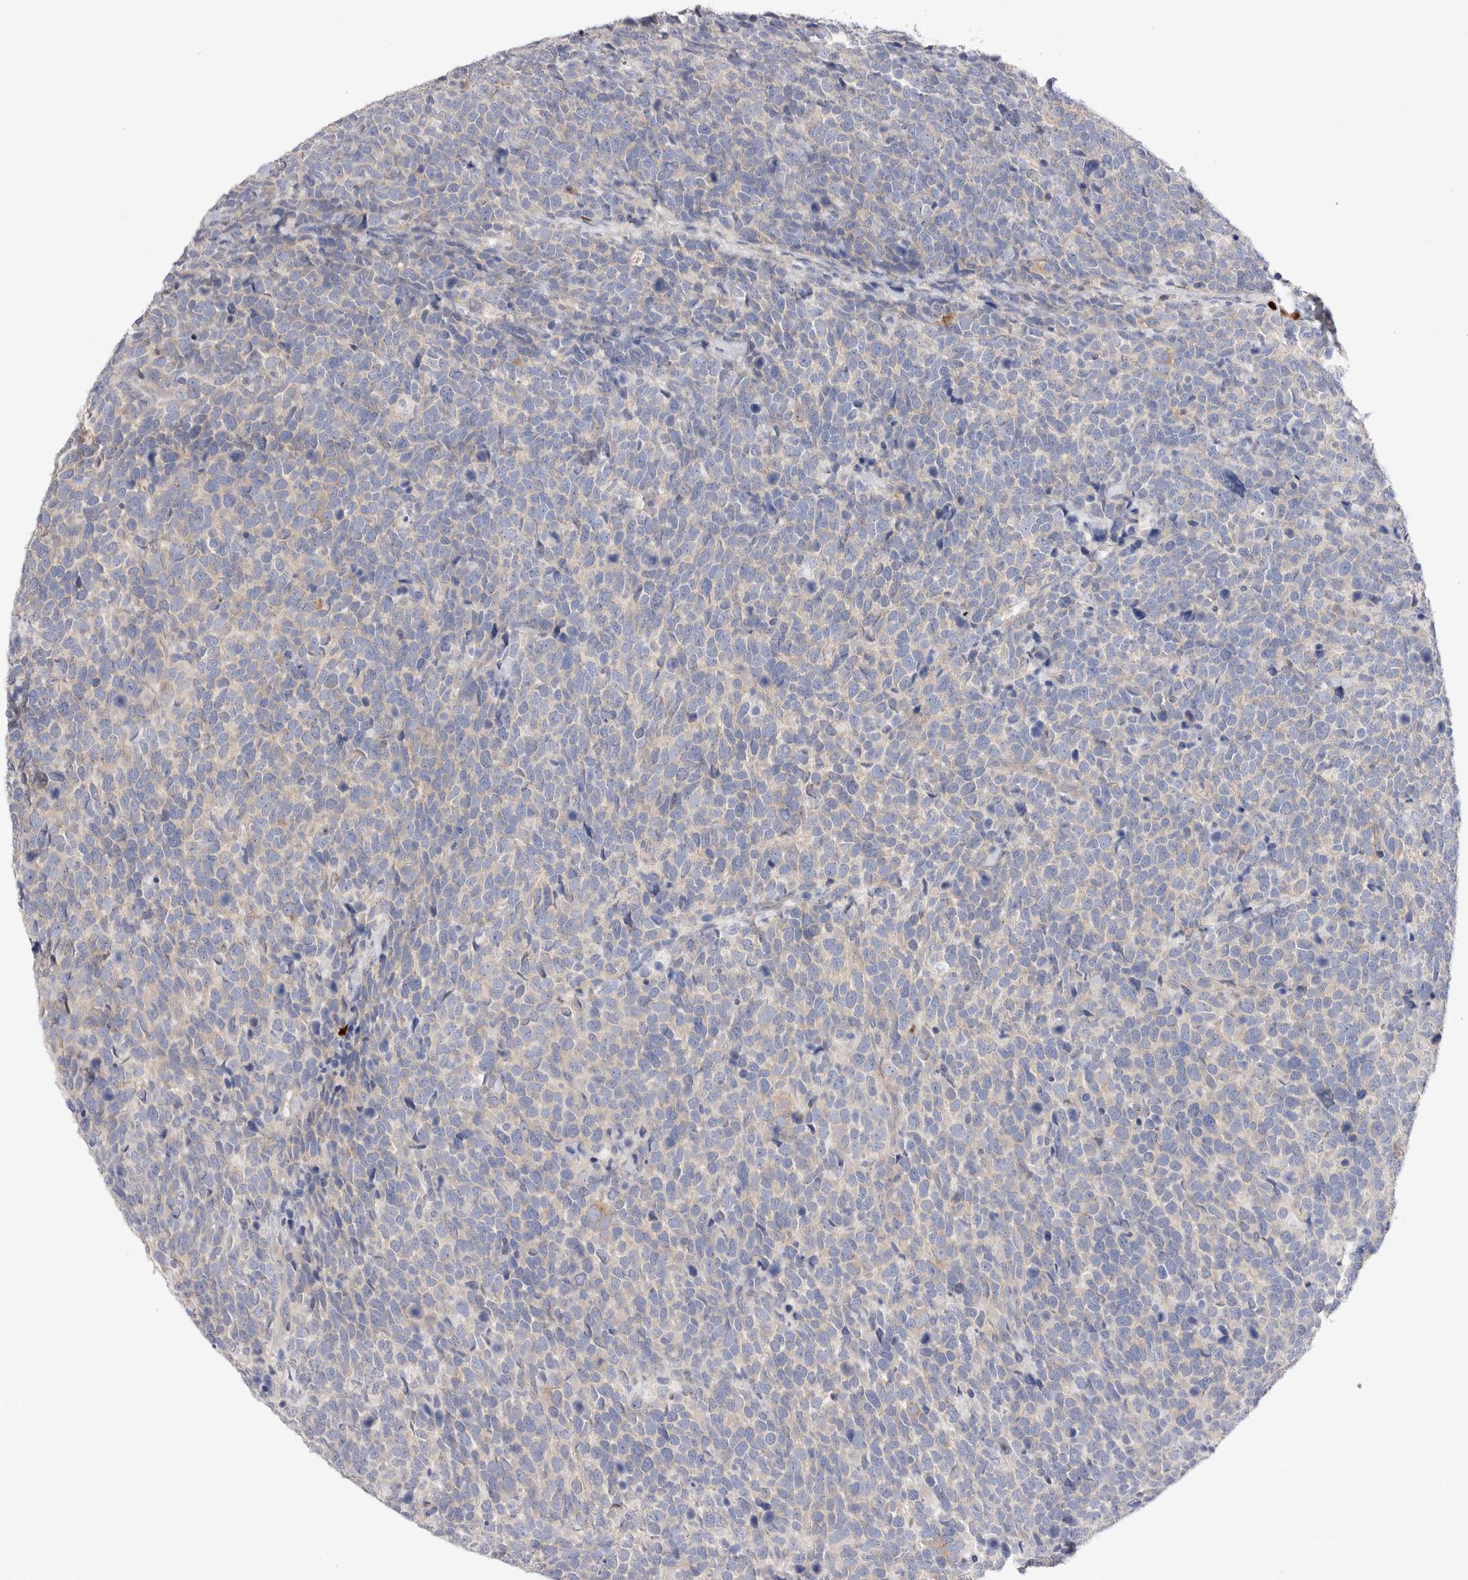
{"staining": {"intensity": "negative", "quantity": "none", "location": "none"}, "tissue": "urothelial cancer", "cell_type": "Tumor cells", "image_type": "cancer", "snomed": [{"axis": "morphology", "description": "Urothelial carcinoma, High grade"}, {"axis": "topography", "description": "Urinary bladder"}], "caption": "This histopathology image is of urothelial cancer stained with immunohistochemistry to label a protein in brown with the nuclei are counter-stained blue. There is no expression in tumor cells.", "gene": "NXT2", "patient": {"sex": "female", "age": 82}}